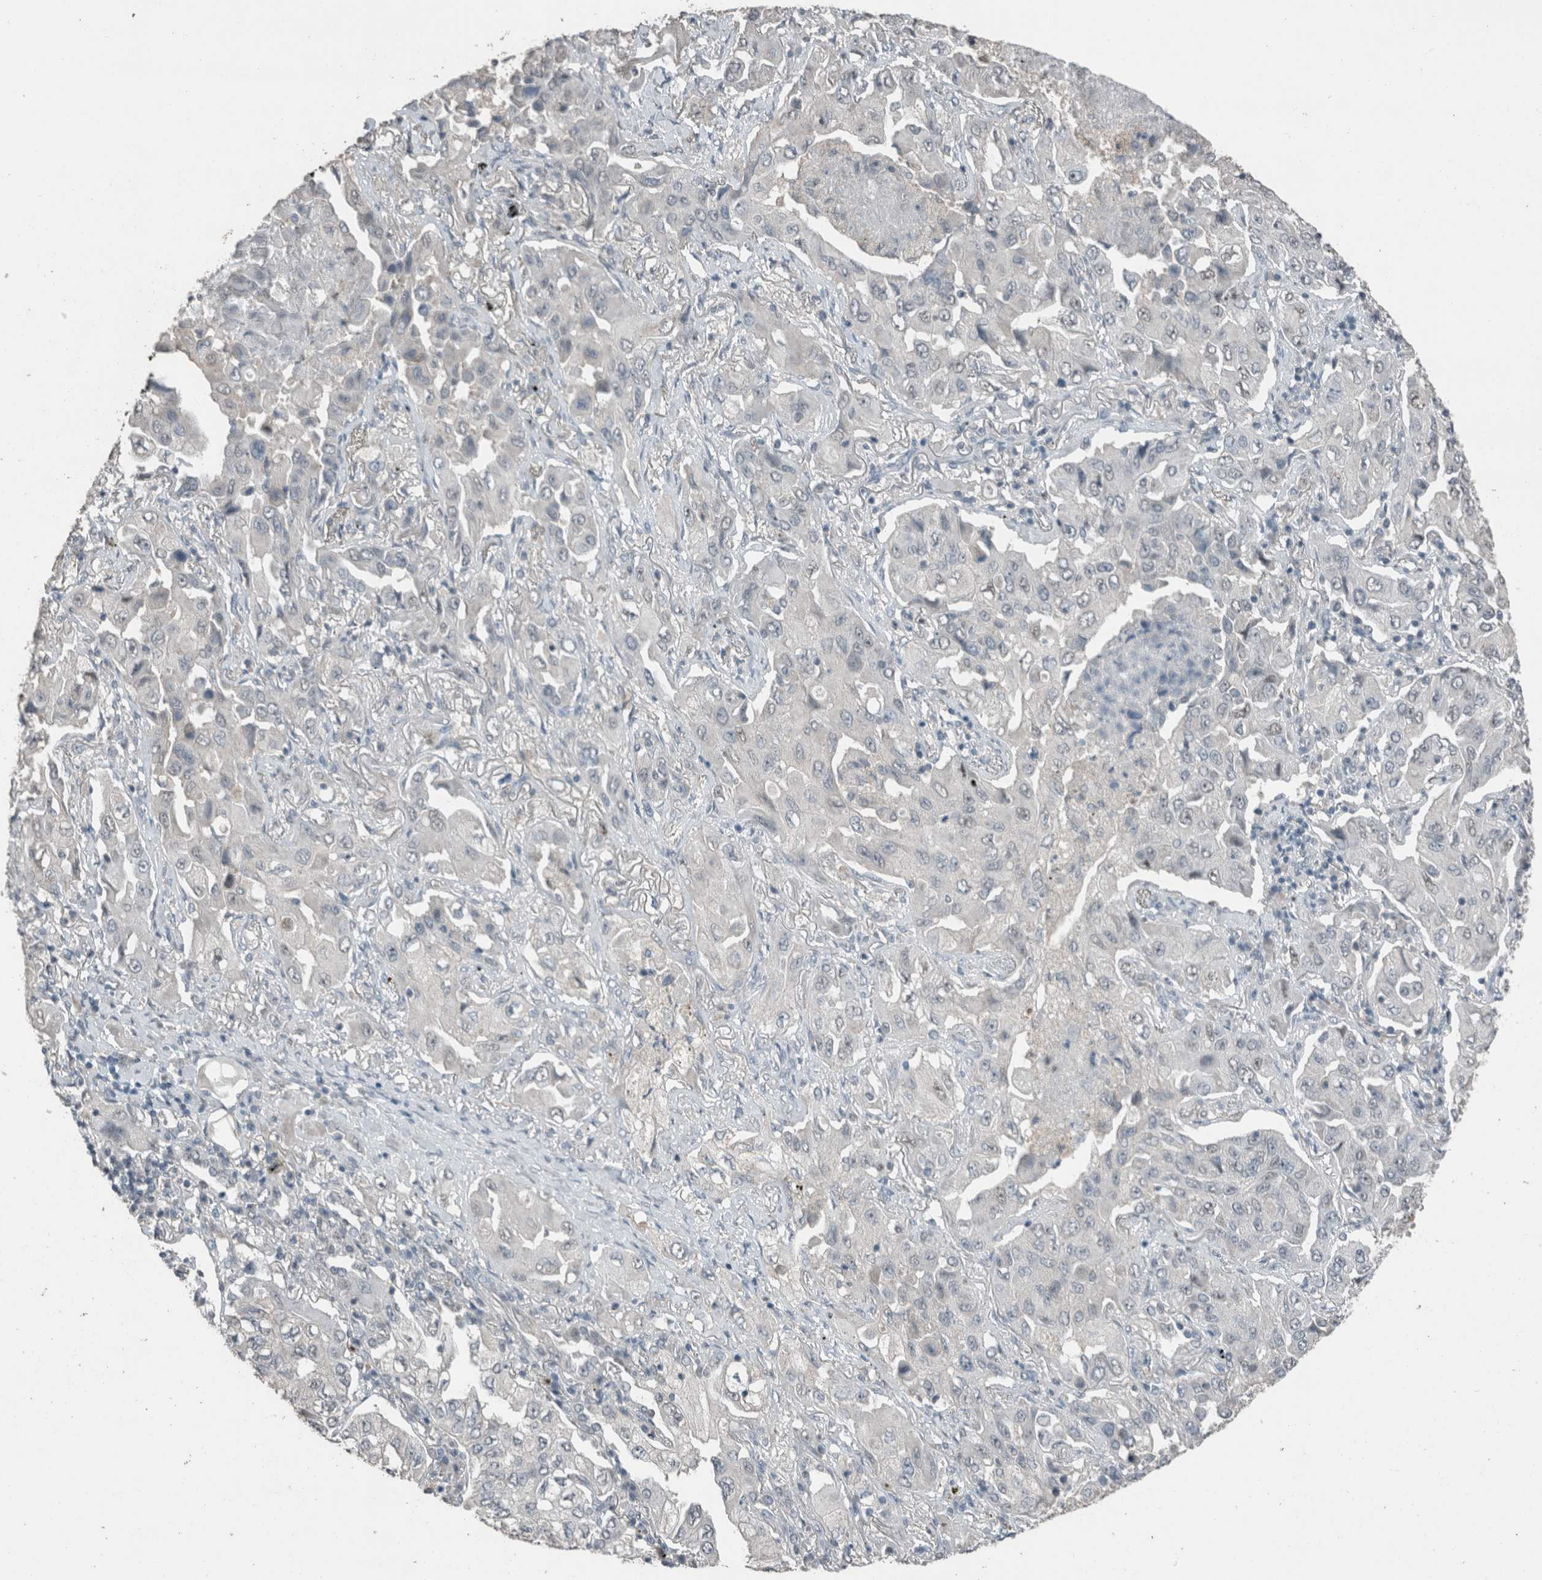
{"staining": {"intensity": "negative", "quantity": "none", "location": "none"}, "tissue": "lung cancer", "cell_type": "Tumor cells", "image_type": "cancer", "snomed": [{"axis": "morphology", "description": "Adenocarcinoma, NOS"}, {"axis": "topography", "description": "Lung"}], "caption": "Immunohistochemical staining of human adenocarcinoma (lung) displays no significant staining in tumor cells.", "gene": "ACVR2B", "patient": {"sex": "female", "age": 65}}